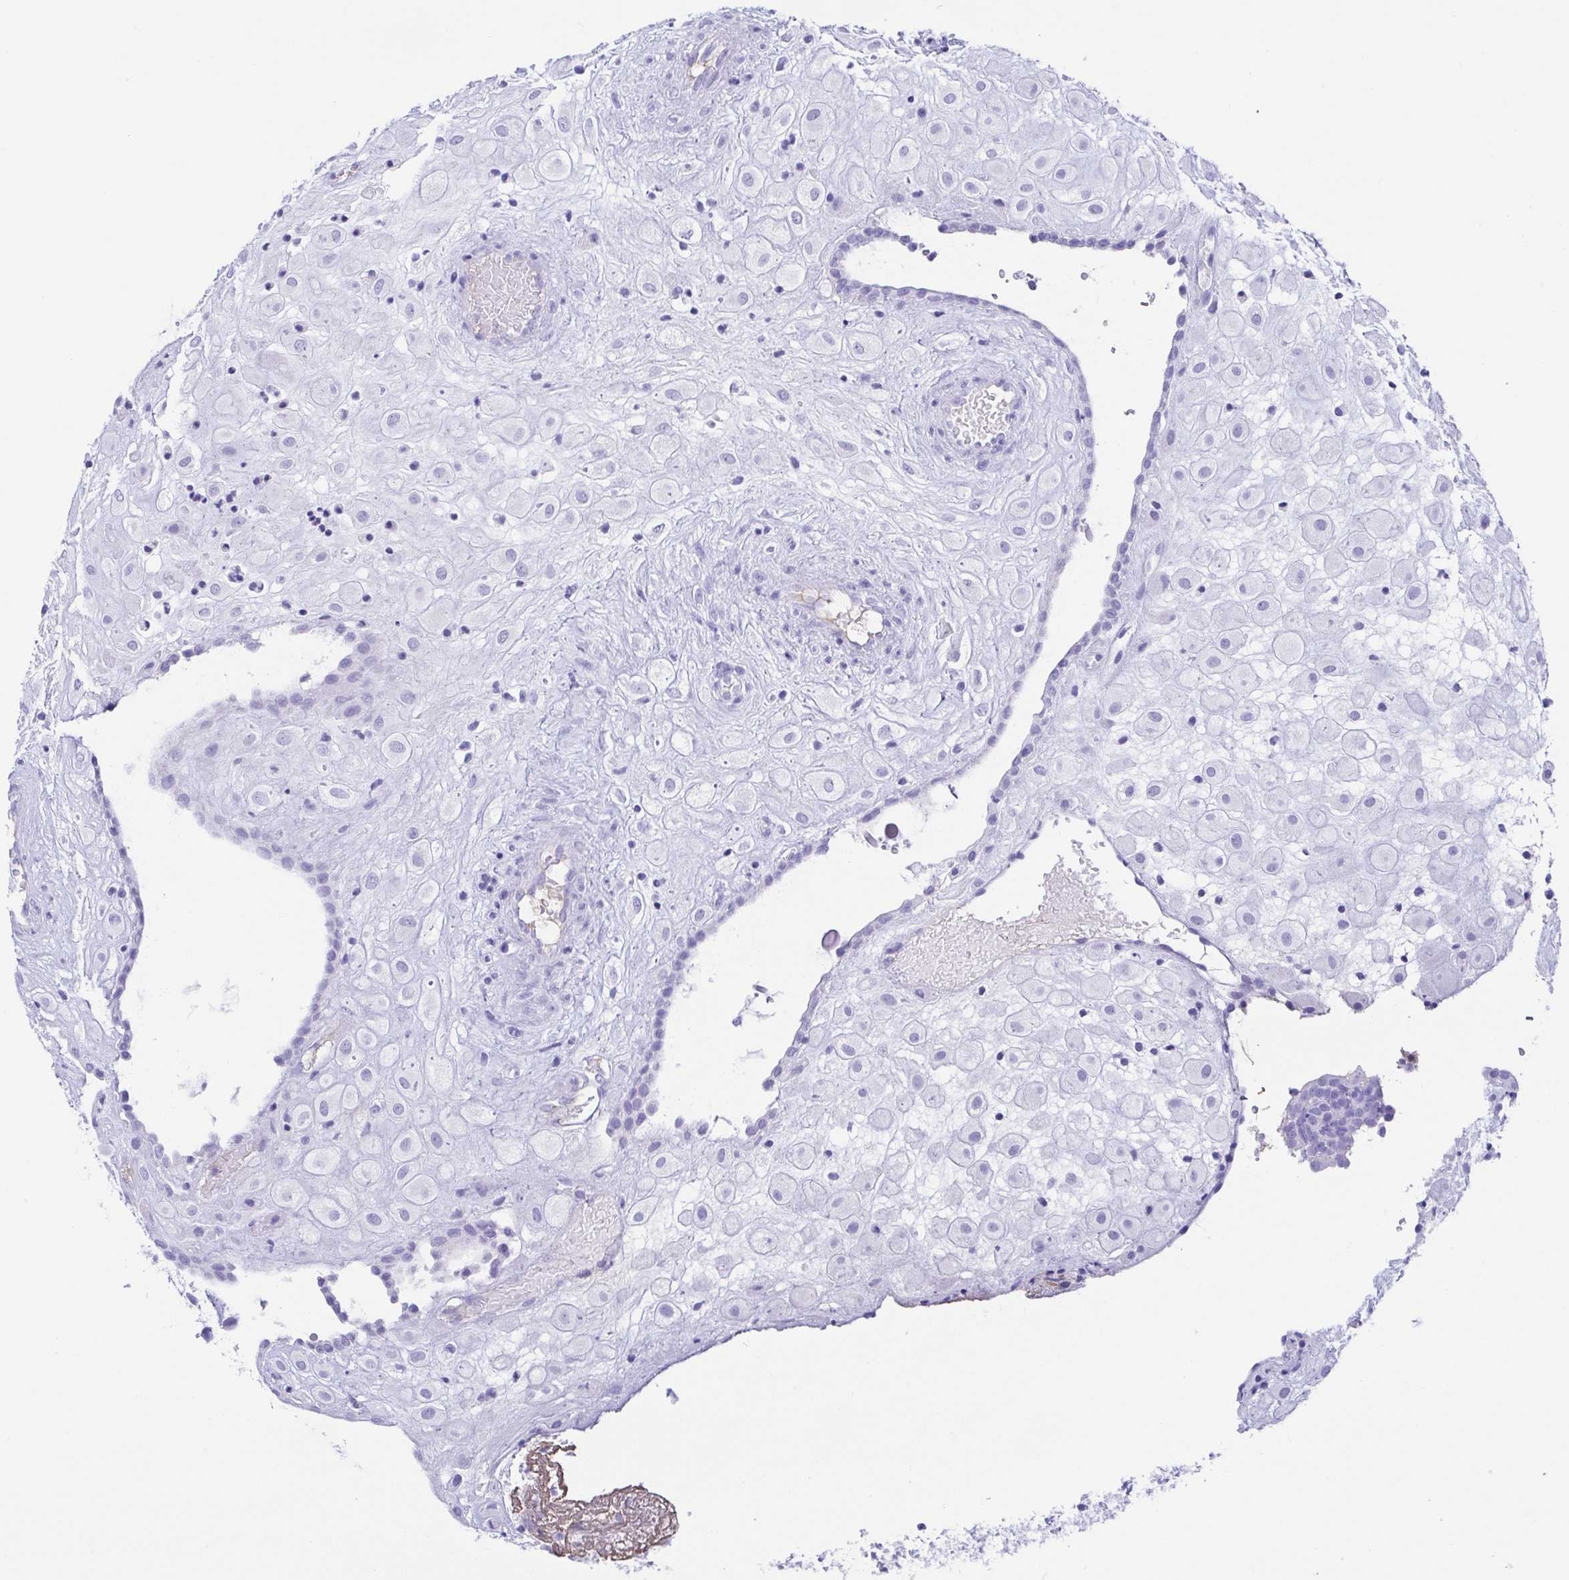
{"staining": {"intensity": "negative", "quantity": "none", "location": "none"}, "tissue": "placenta", "cell_type": "Decidual cells", "image_type": "normal", "snomed": [{"axis": "morphology", "description": "Normal tissue, NOS"}, {"axis": "topography", "description": "Placenta"}], "caption": "DAB immunohistochemical staining of normal placenta demonstrates no significant positivity in decidual cells.", "gene": "GKN1", "patient": {"sex": "female", "age": 24}}